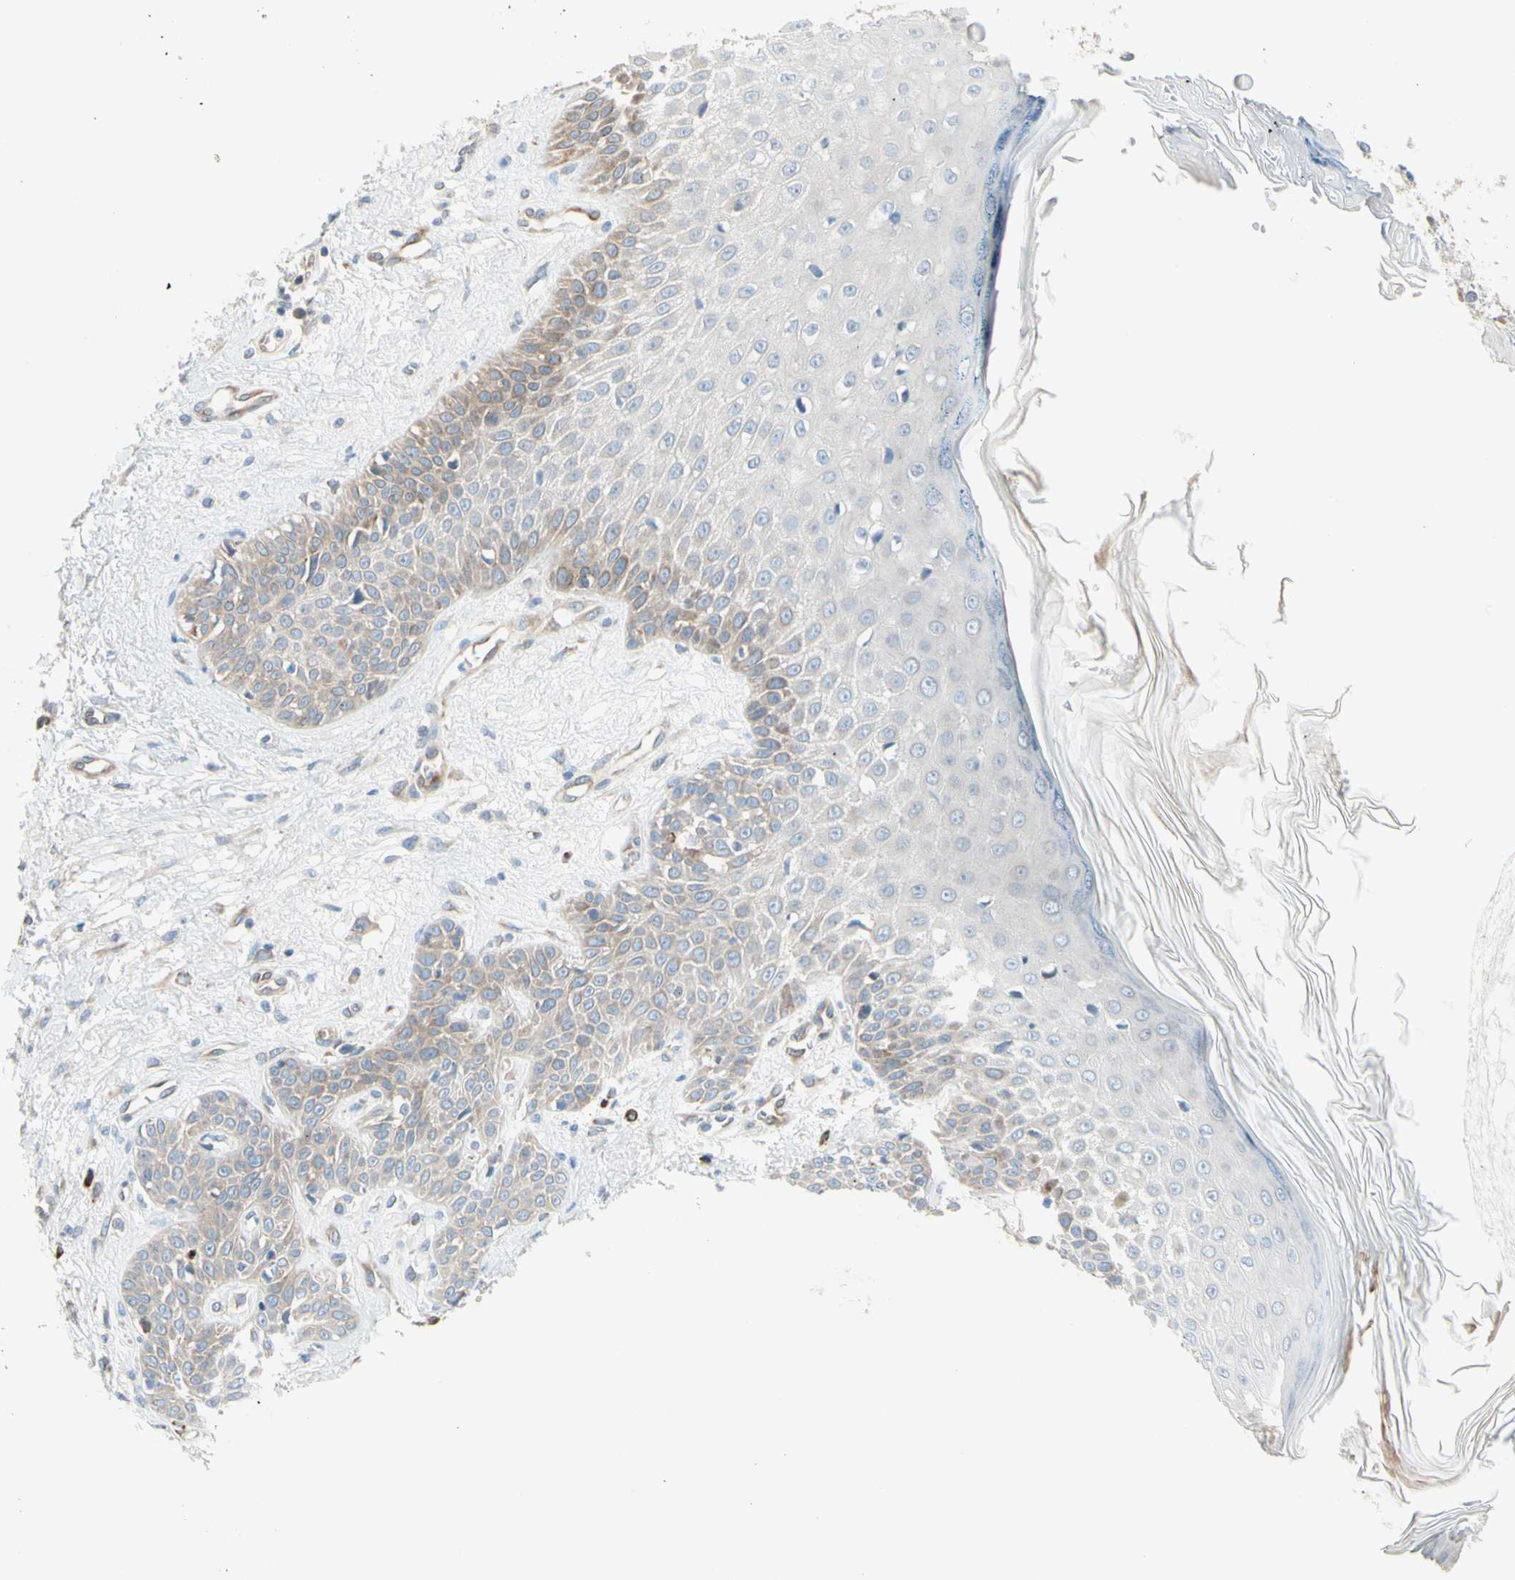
{"staining": {"intensity": "weak", "quantity": "25%-75%", "location": "cytoplasmic/membranous"}, "tissue": "skin cancer", "cell_type": "Tumor cells", "image_type": "cancer", "snomed": [{"axis": "morphology", "description": "Squamous cell carcinoma, NOS"}, {"axis": "topography", "description": "Skin"}], "caption": "Protein expression analysis of skin squamous cell carcinoma shows weak cytoplasmic/membranous expression in approximately 25%-75% of tumor cells.", "gene": "TRAF2", "patient": {"sex": "female", "age": 78}}